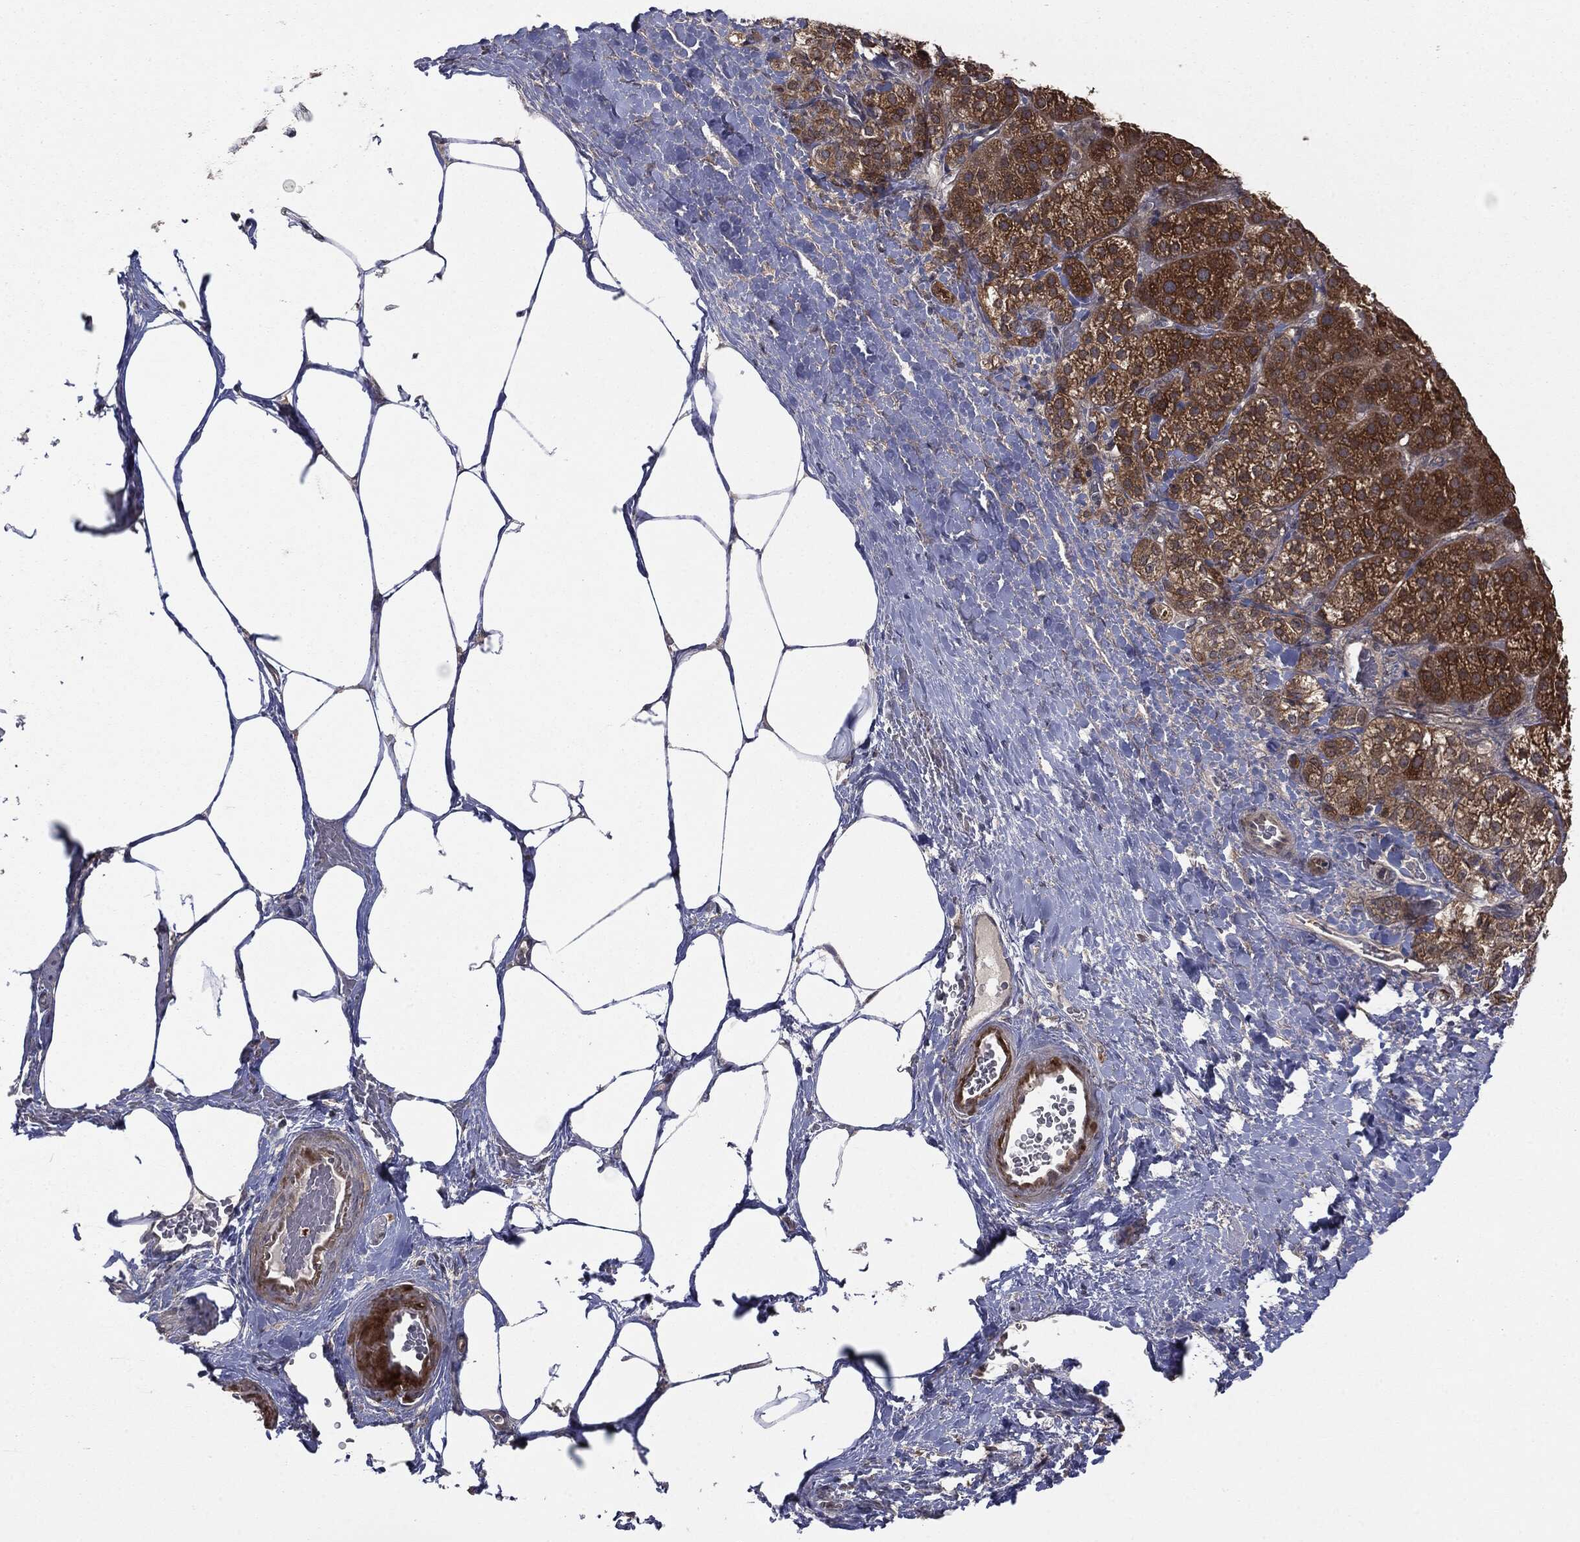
{"staining": {"intensity": "strong", "quantity": ">75%", "location": "cytoplasmic/membranous"}, "tissue": "adrenal gland", "cell_type": "Glandular cells", "image_type": "normal", "snomed": [{"axis": "morphology", "description": "Normal tissue, NOS"}, {"axis": "topography", "description": "Adrenal gland"}], "caption": "The histopathology image reveals staining of unremarkable adrenal gland, revealing strong cytoplasmic/membranous protein positivity (brown color) within glandular cells. (Brightfield microscopy of DAB IHC at high magnification).", "gene": "KRT7", "patient": {"sex": "male", "age": 57}}